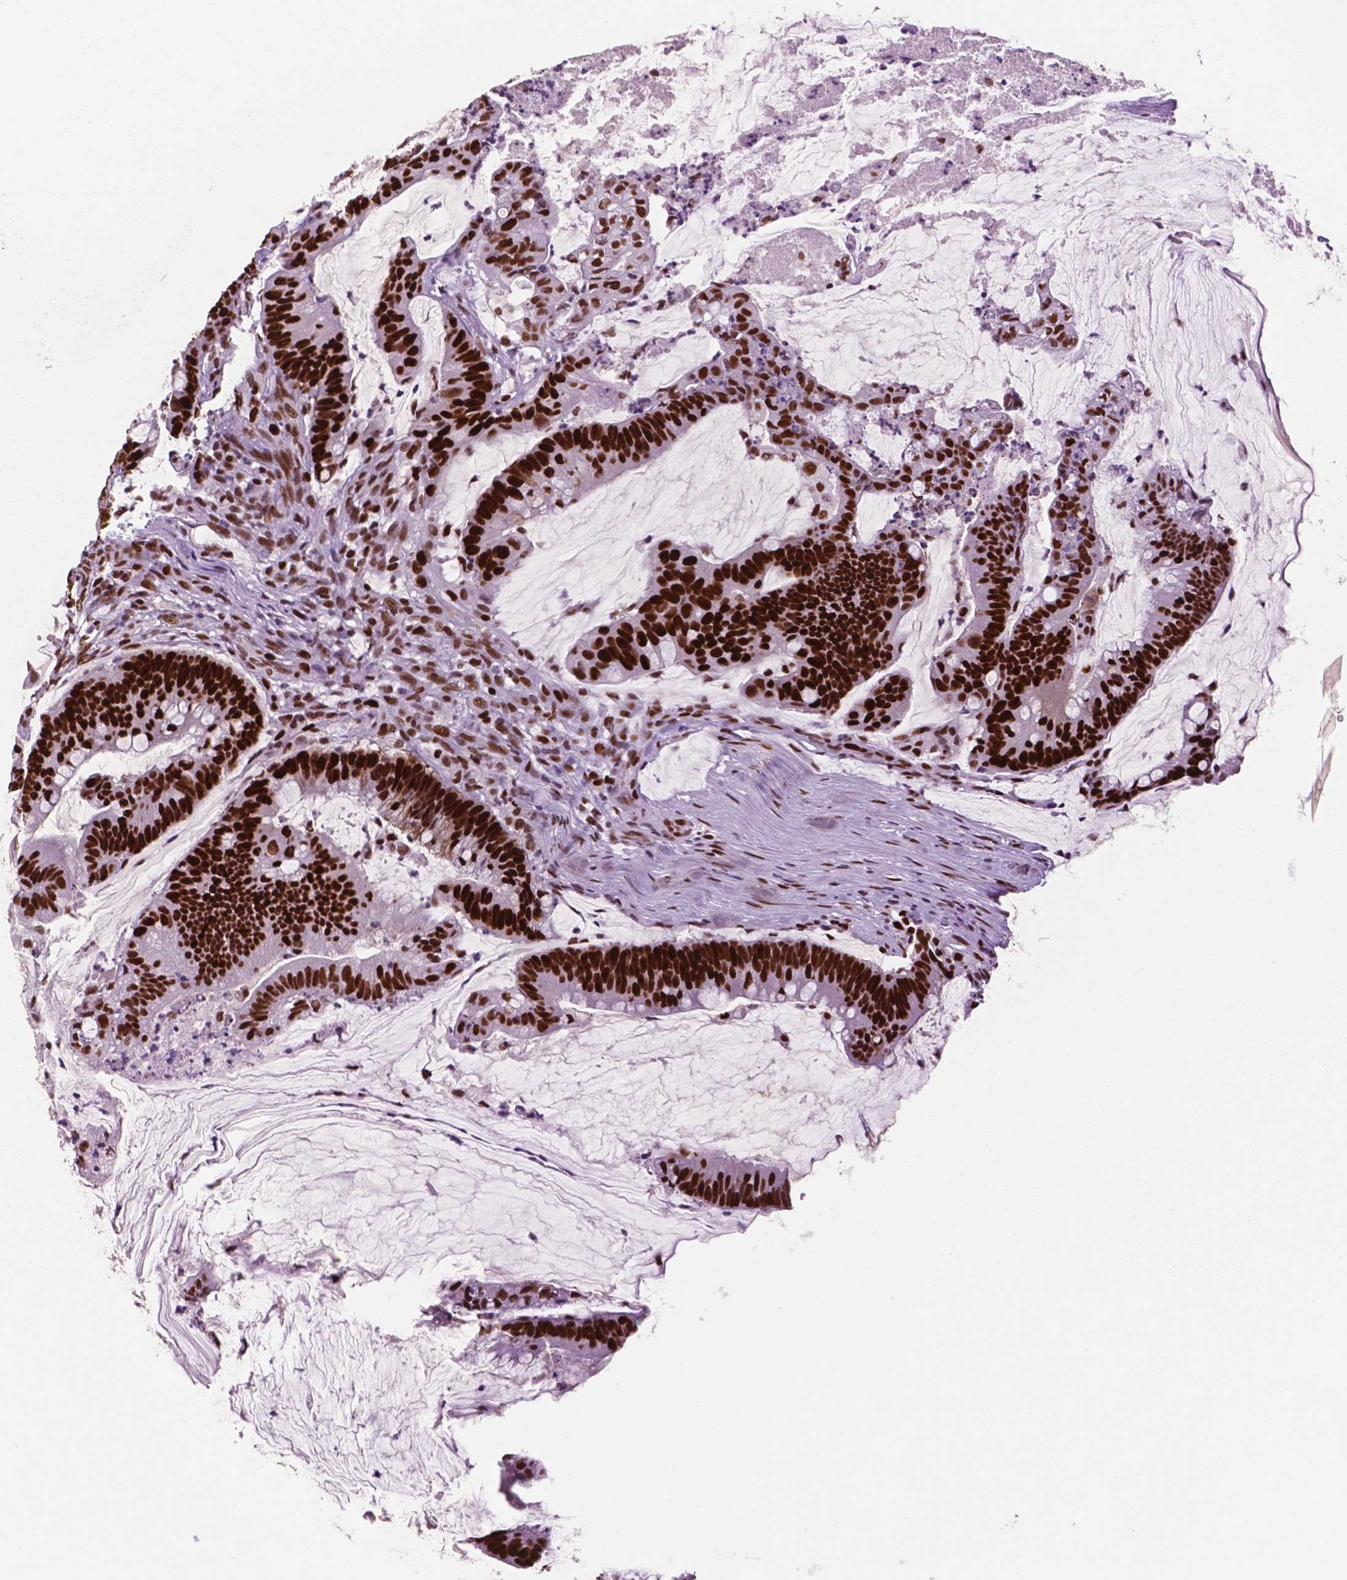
{"staining": {"intensity": "strong", "quantity": ">75%", "location": "nuclear"}, "tissue": "colorectal cancer", "cell_type": "Tumor cells", "image_type": "cancer", "snomed": [{"axis": "morphology", "description": "Adenocarcinoma, NOS"}, {"axis": "topography", "description": "Colon"}], "caption": "Colorectal cancer stained with immunohistochemistry (IHC) displays strong nuclear positivity in about >75% of tumor cells. (Brightfield microscopy of DAB IHC at high magnification).", "gene": "MSH6", "patient": {"sex": "male", "age": 62}}